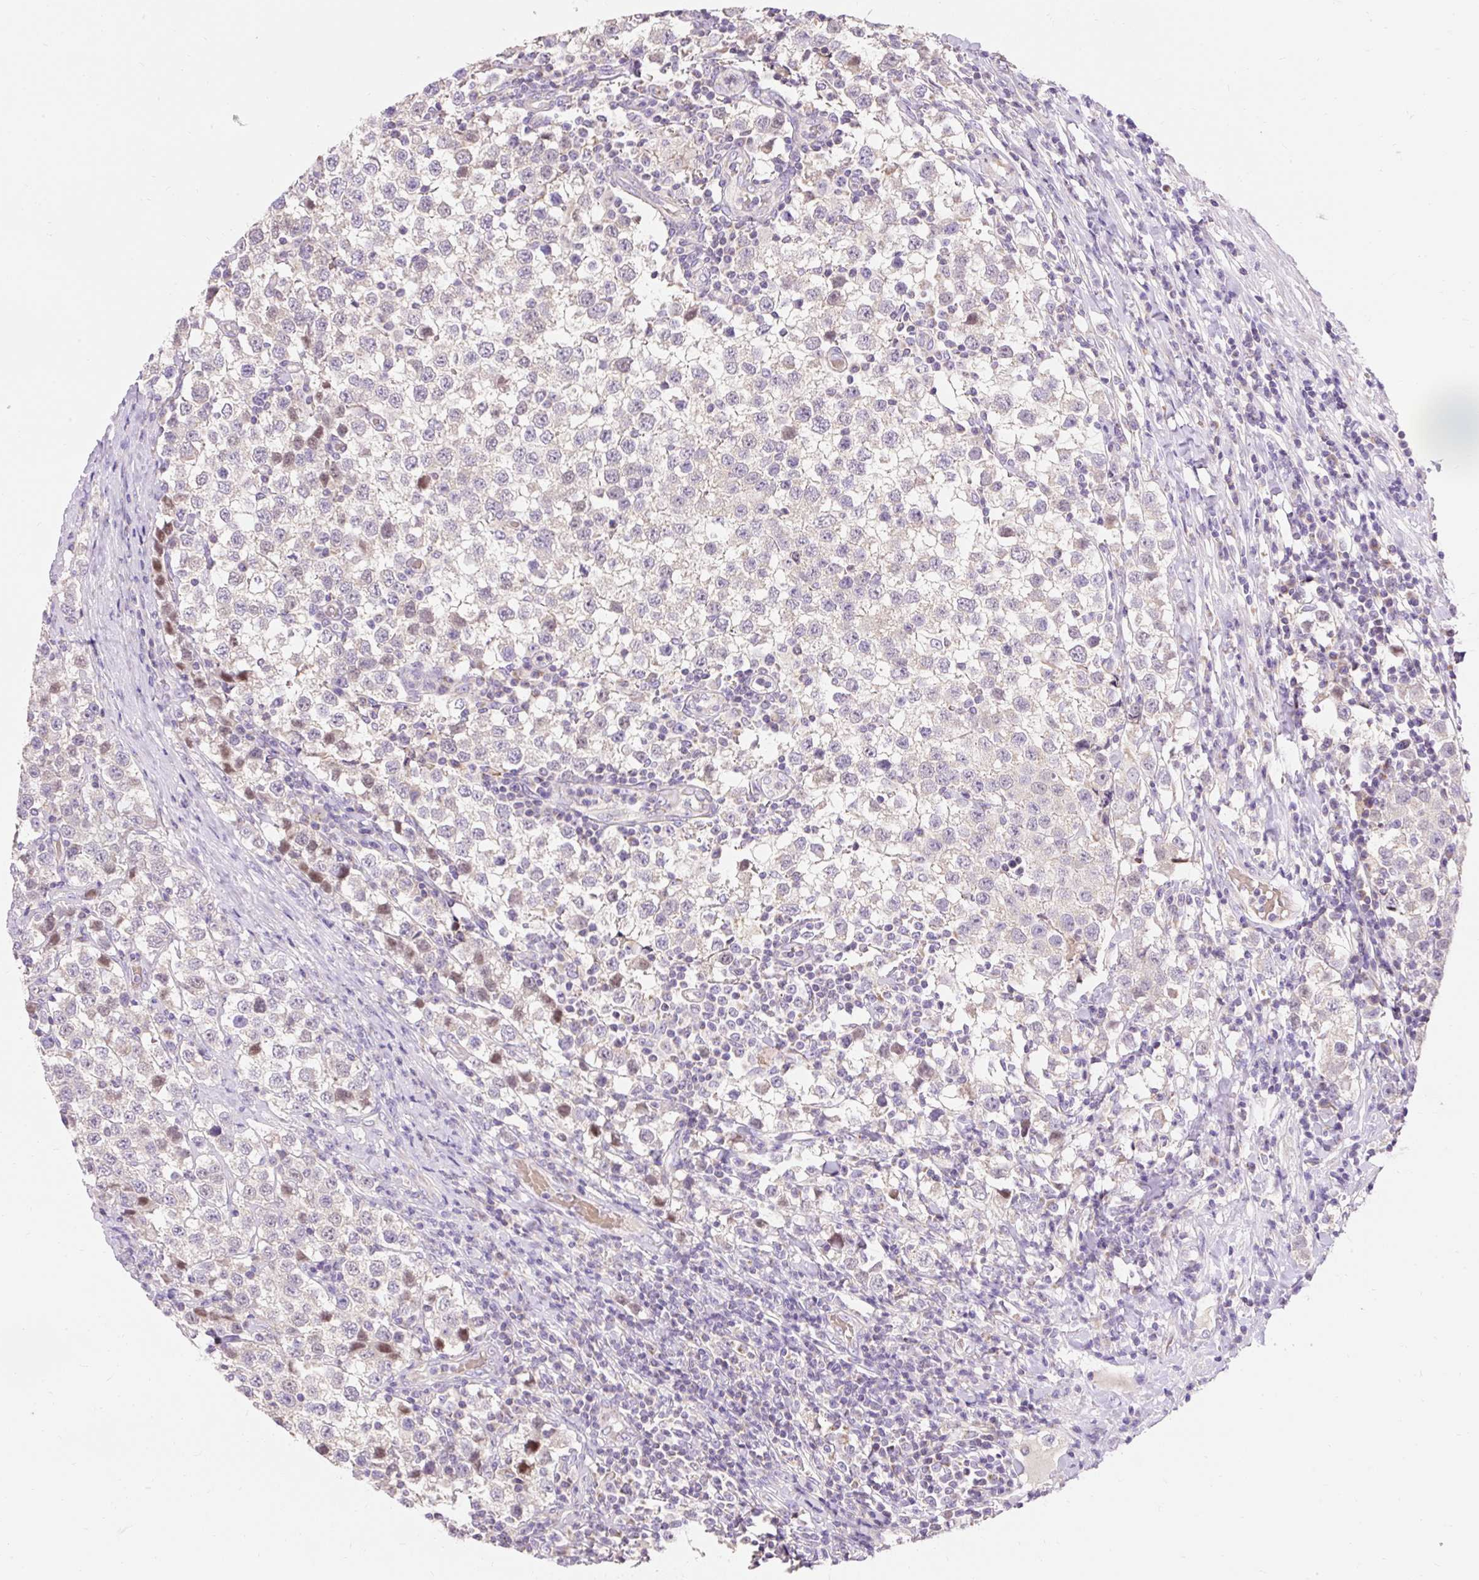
{"staining": {"intensity": "negative", "quantity": "none", "location": "none"}, "tissue": "testis cancer", "cell_type": "Tumor cells", "image_type": "cancer", "snomed": [{"axis": "morphology", "description": "Seminoma, NOS"}, {"axis": "topography", "description": "Testis"}], "caption": "High magnification brightfield microscopy of seminoma (testis) stained with DAB (3,3'-diaminobenzidine) (brown) and counterstained with hematoxylin (blue): tumor cells show no significant expression.", "gene": "PMAIP1", "patient": {"sex": "male", "age": 34}}